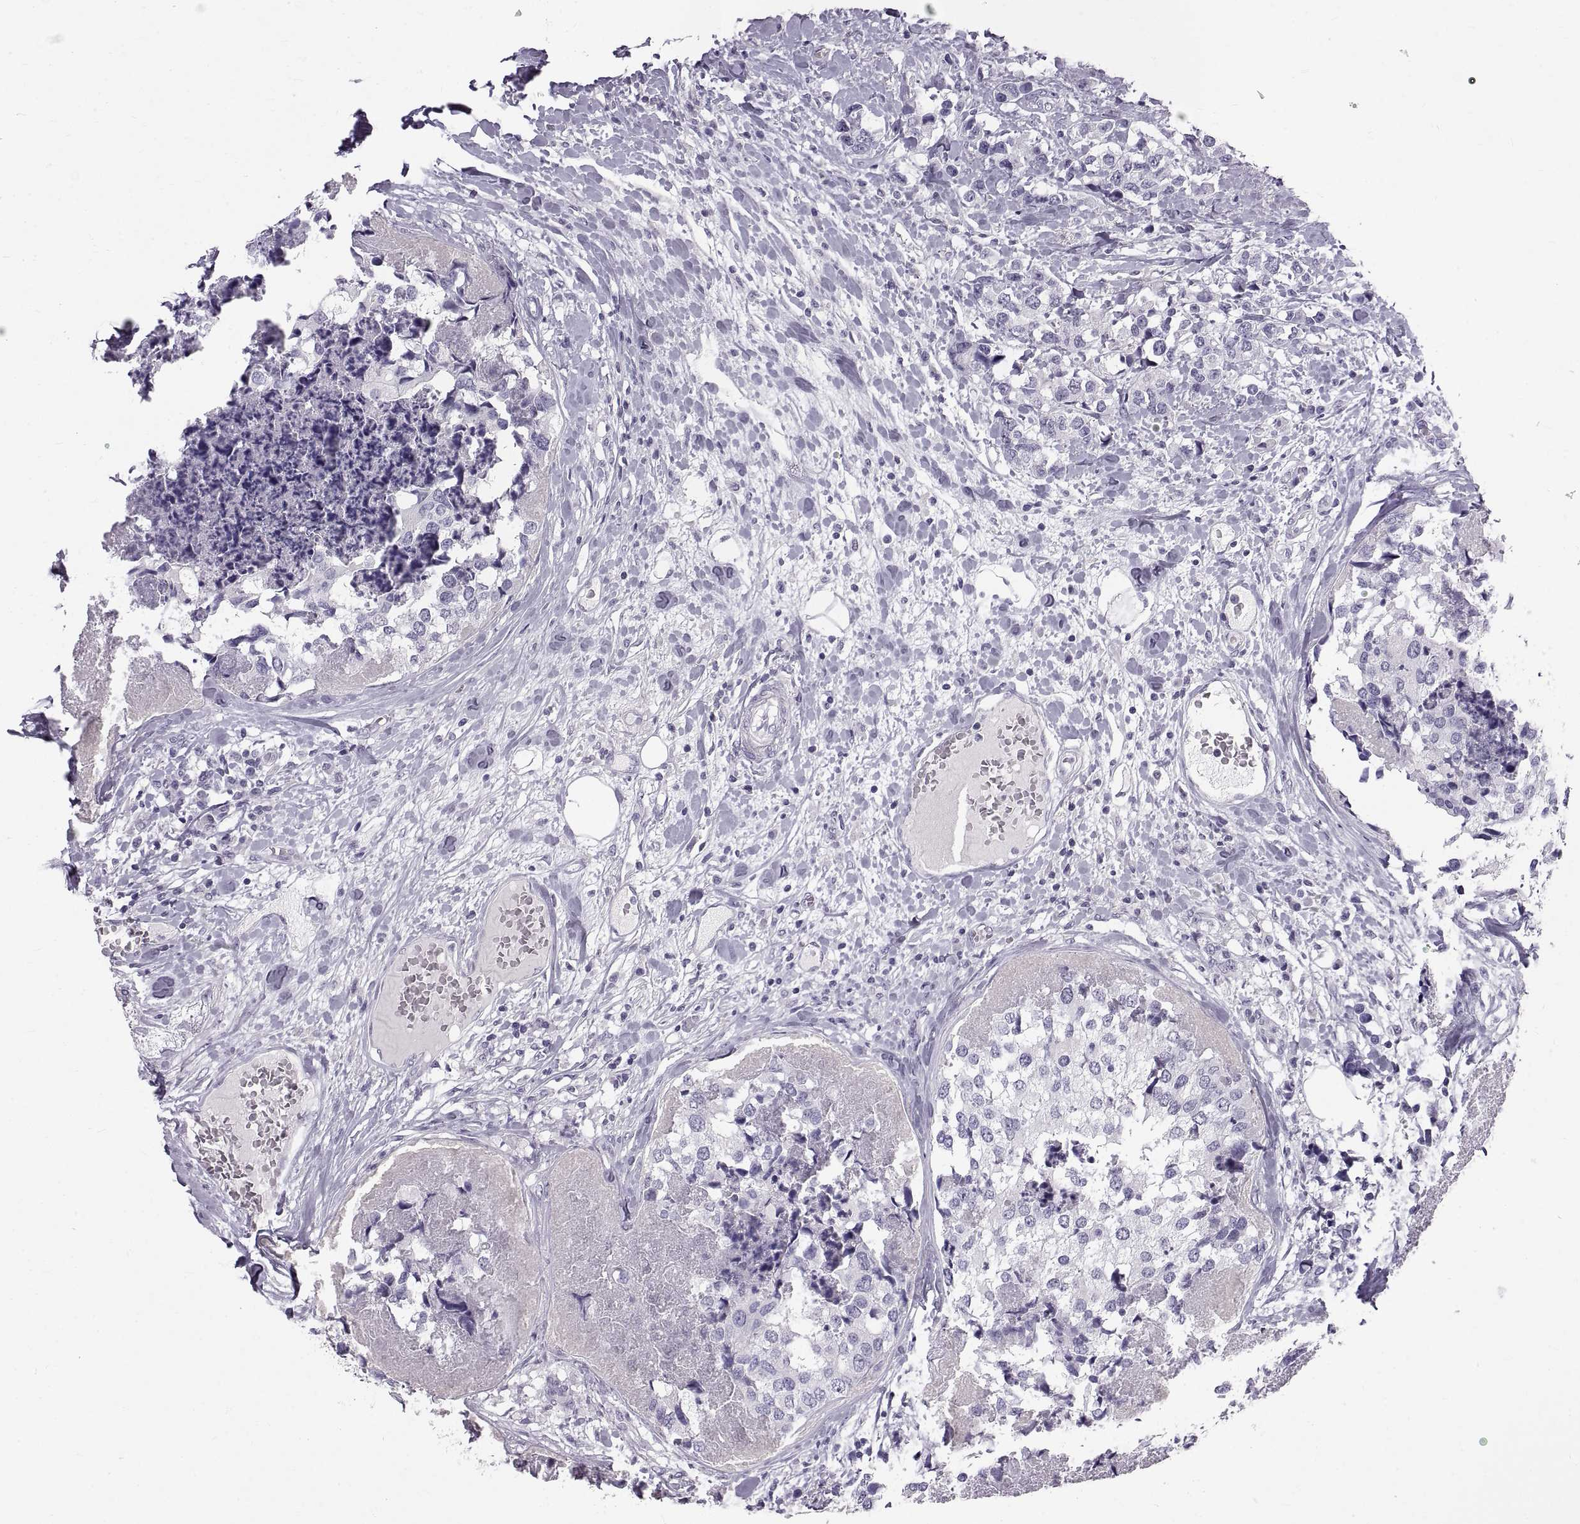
{"staining": {"intensity": "negative", "quantity": "none", "location": "none"}, "tissue": "breast cancer", "cell_type": "Tumor cells", "image_type": "cancer", "snomed": [{"axis": "morphology", "description": "Lobular carcinoma"}, {"axis": "topography", "description": "Breast"}], "caption": "Immunohistochemical staining of breast cancer (lobular carcinoma) reveals no significant staining in tumor cells.", "gene": "WFDC8", "patient": {"sex": "female", "age": 59}}